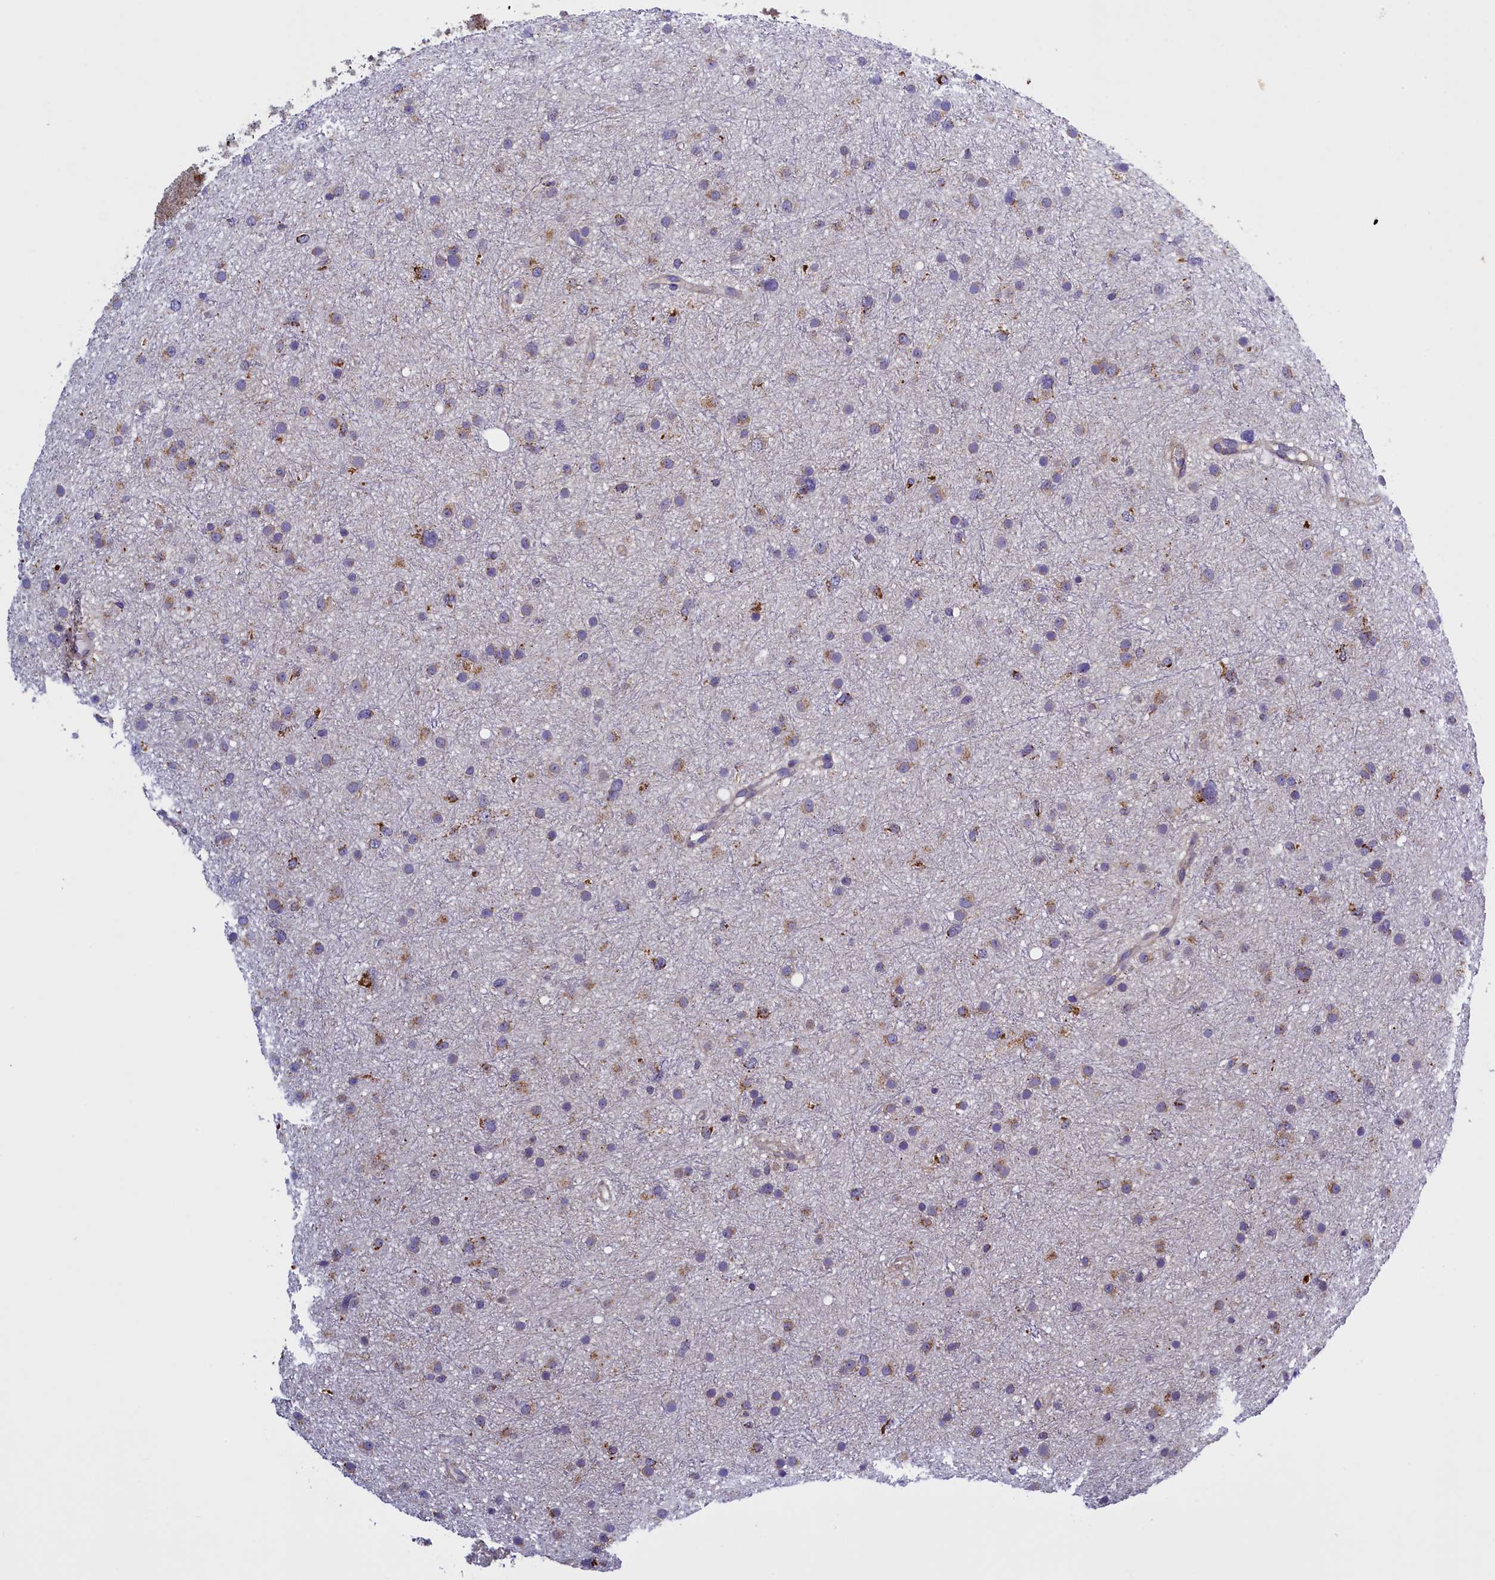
{"staining": {"intensity": "moderate", "quantity": "25%-75%", "location": "cytoplasmic/membranous"}, "tissue": "glioma", "cell_type": "Tumor cells", "image_type": "cancer", "snomed": [{"axis": "morphology", "description": "Glioma, malignant, Low grade"}, {"axis": "topography", "description": "Cerebral cortex"}], "caption": "Protein expression analysis of low-grade glioma (malignant) shows moderate cytoplasmic/membranous staining in approximately 25%-75% of tumor cells.", "gene": "IFT122", "patient": {"sex": "female", "age": 39}}